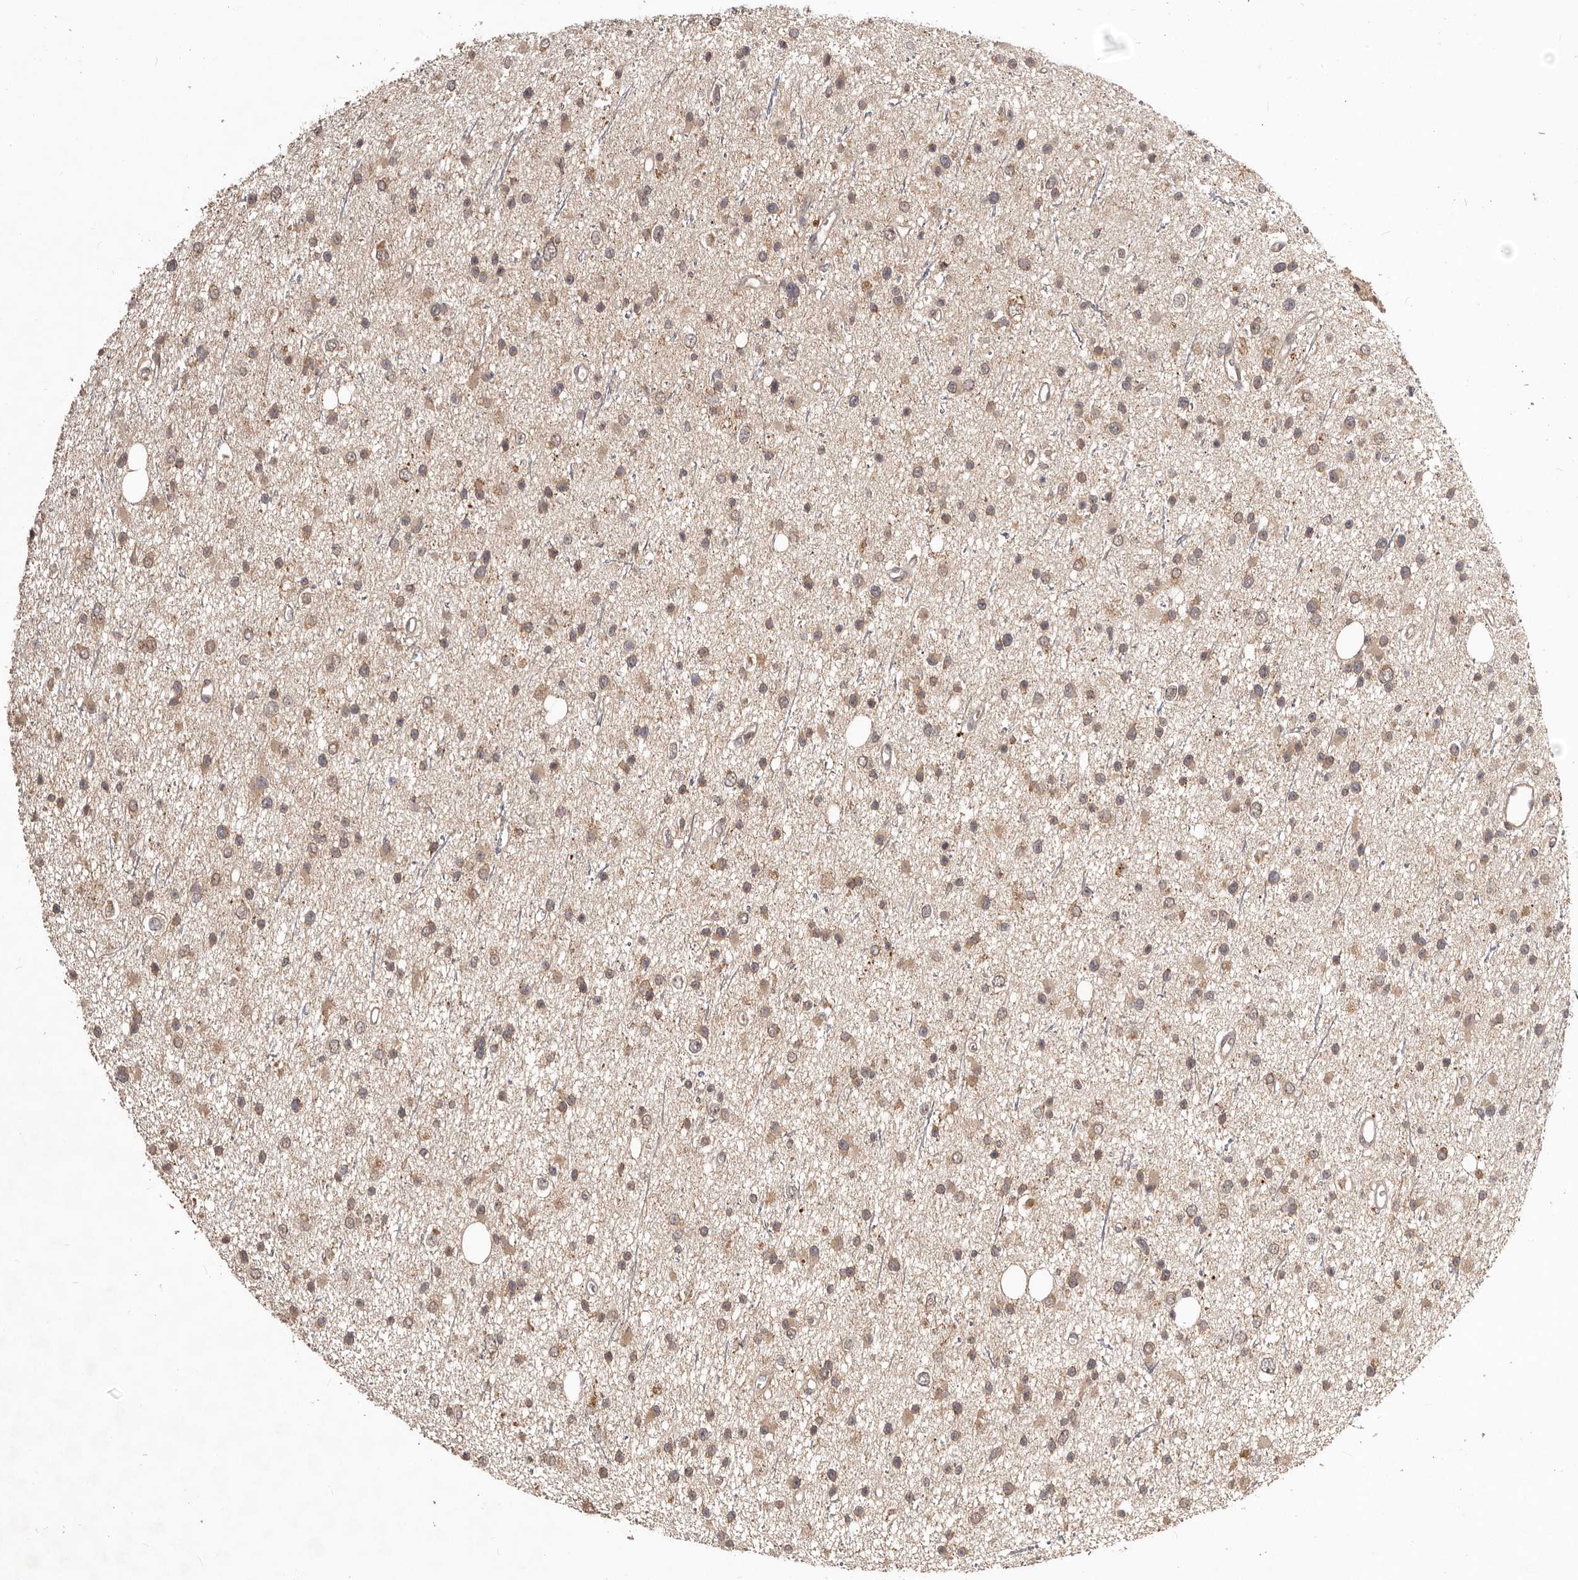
{"staining": {"intensity": "weak", "quantity": ">75%", "location": "cytoplasmic/membranous"}, "tissue": "glioma", "cell_type": "Tumor cells", "image_type": "cancer", "snomed": [{"axis": "morphology", "description": "Glioma, malignant, Low grade"}, {"axis": "topography", "description": "Cerebral cortex"}], "caption": "Glioma stained for a protein shows weak cytoplasmic/membranous positivity in tumor cells.", "gene": "RNF187", "patient": {"sex": "female", "age": 39}}